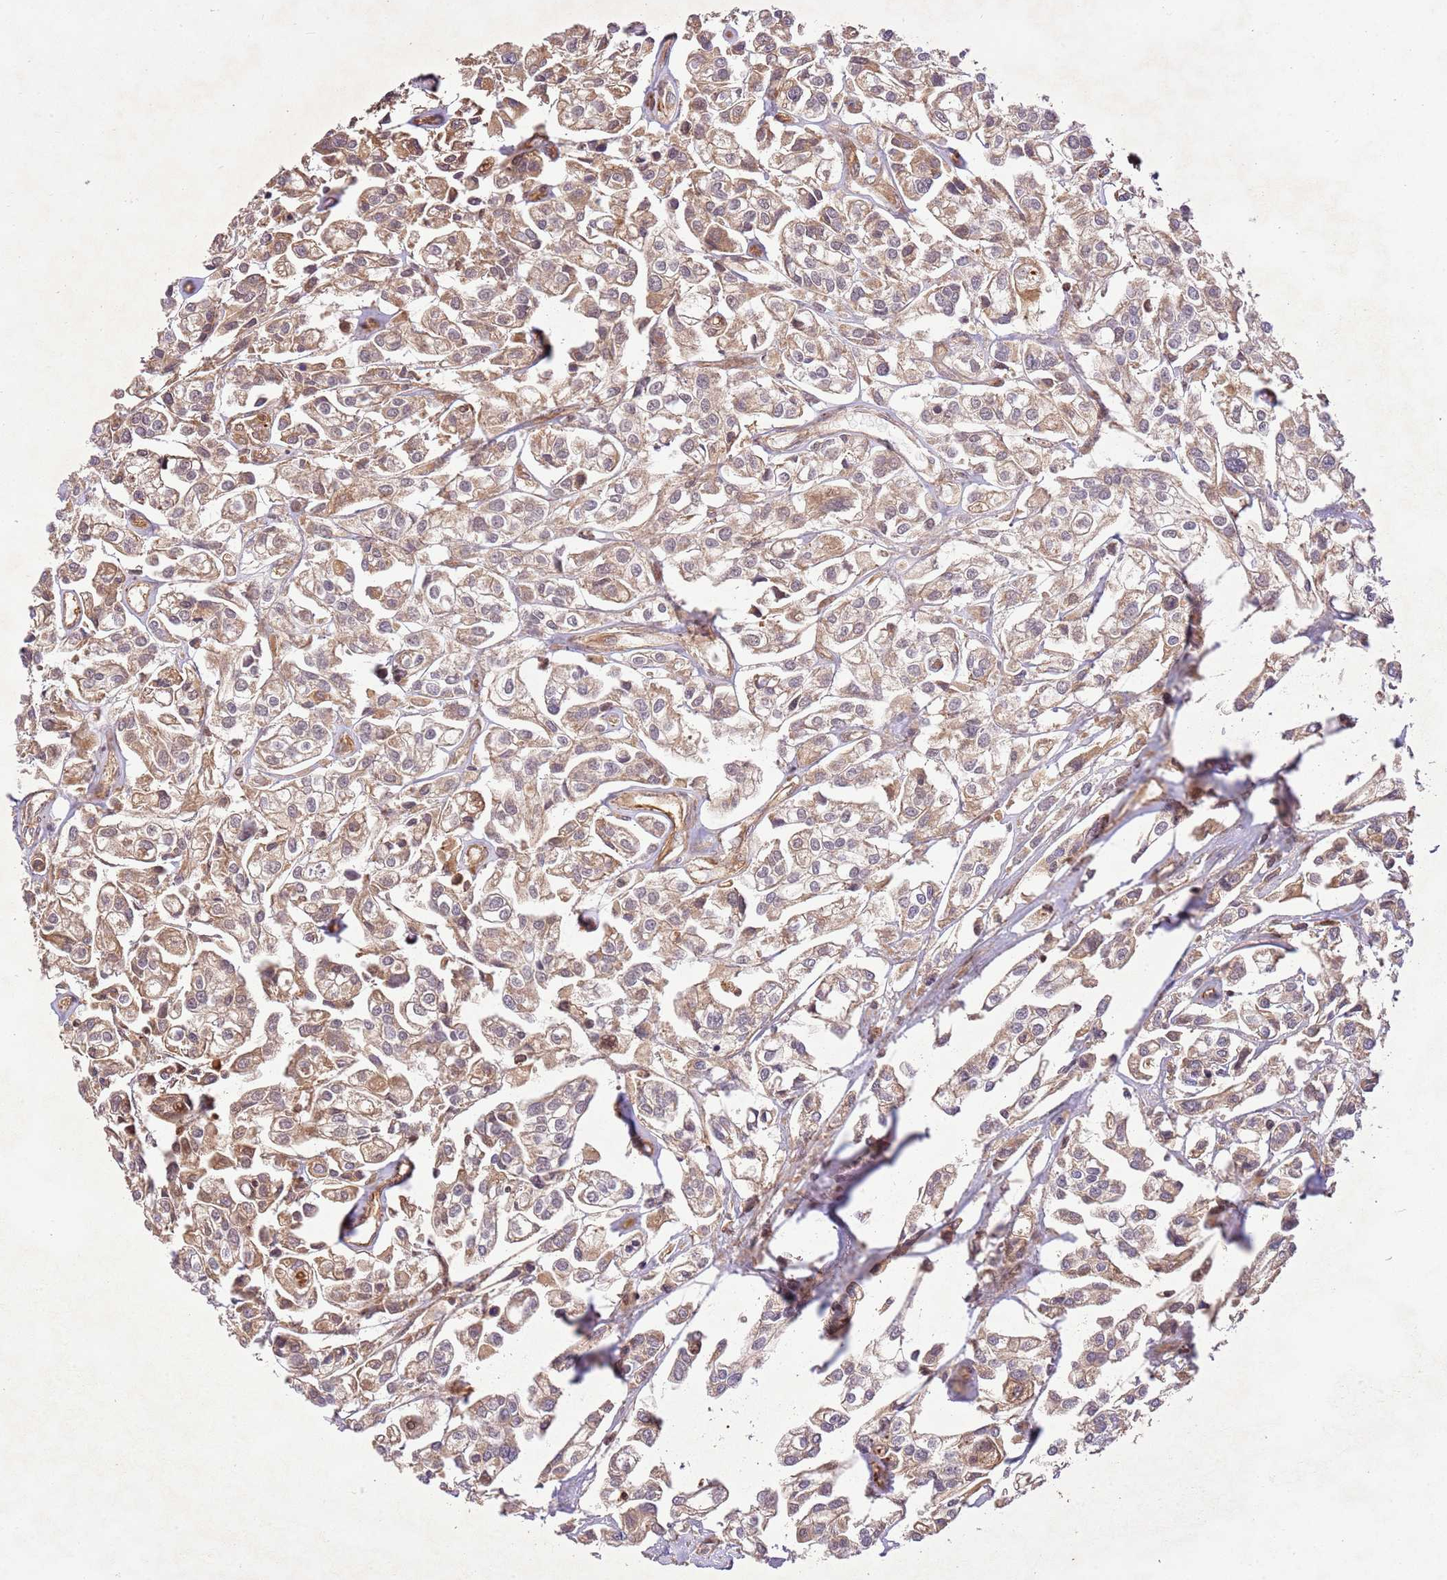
{"staining": {"intensity": "moderate", "quantity": ">75%", "location": "cytoplasmic/membranous"}, "tissue": "urothelial cancer", "cell_type": "Tumor cells", "image_type": "cancer", "snomed": [{"axis": "morphology", "description": "Urothelial carcinoma, High grade"}, {"axis": "topography", "description": "Urinary bladder"}], "caption": "A brown stain shows moderate cytoplasmic/membranous staining of a protein in urothelial cancer tumor cells.", "gene": "KATNAL2", "patient": {"sex": "male", "age": 67}}